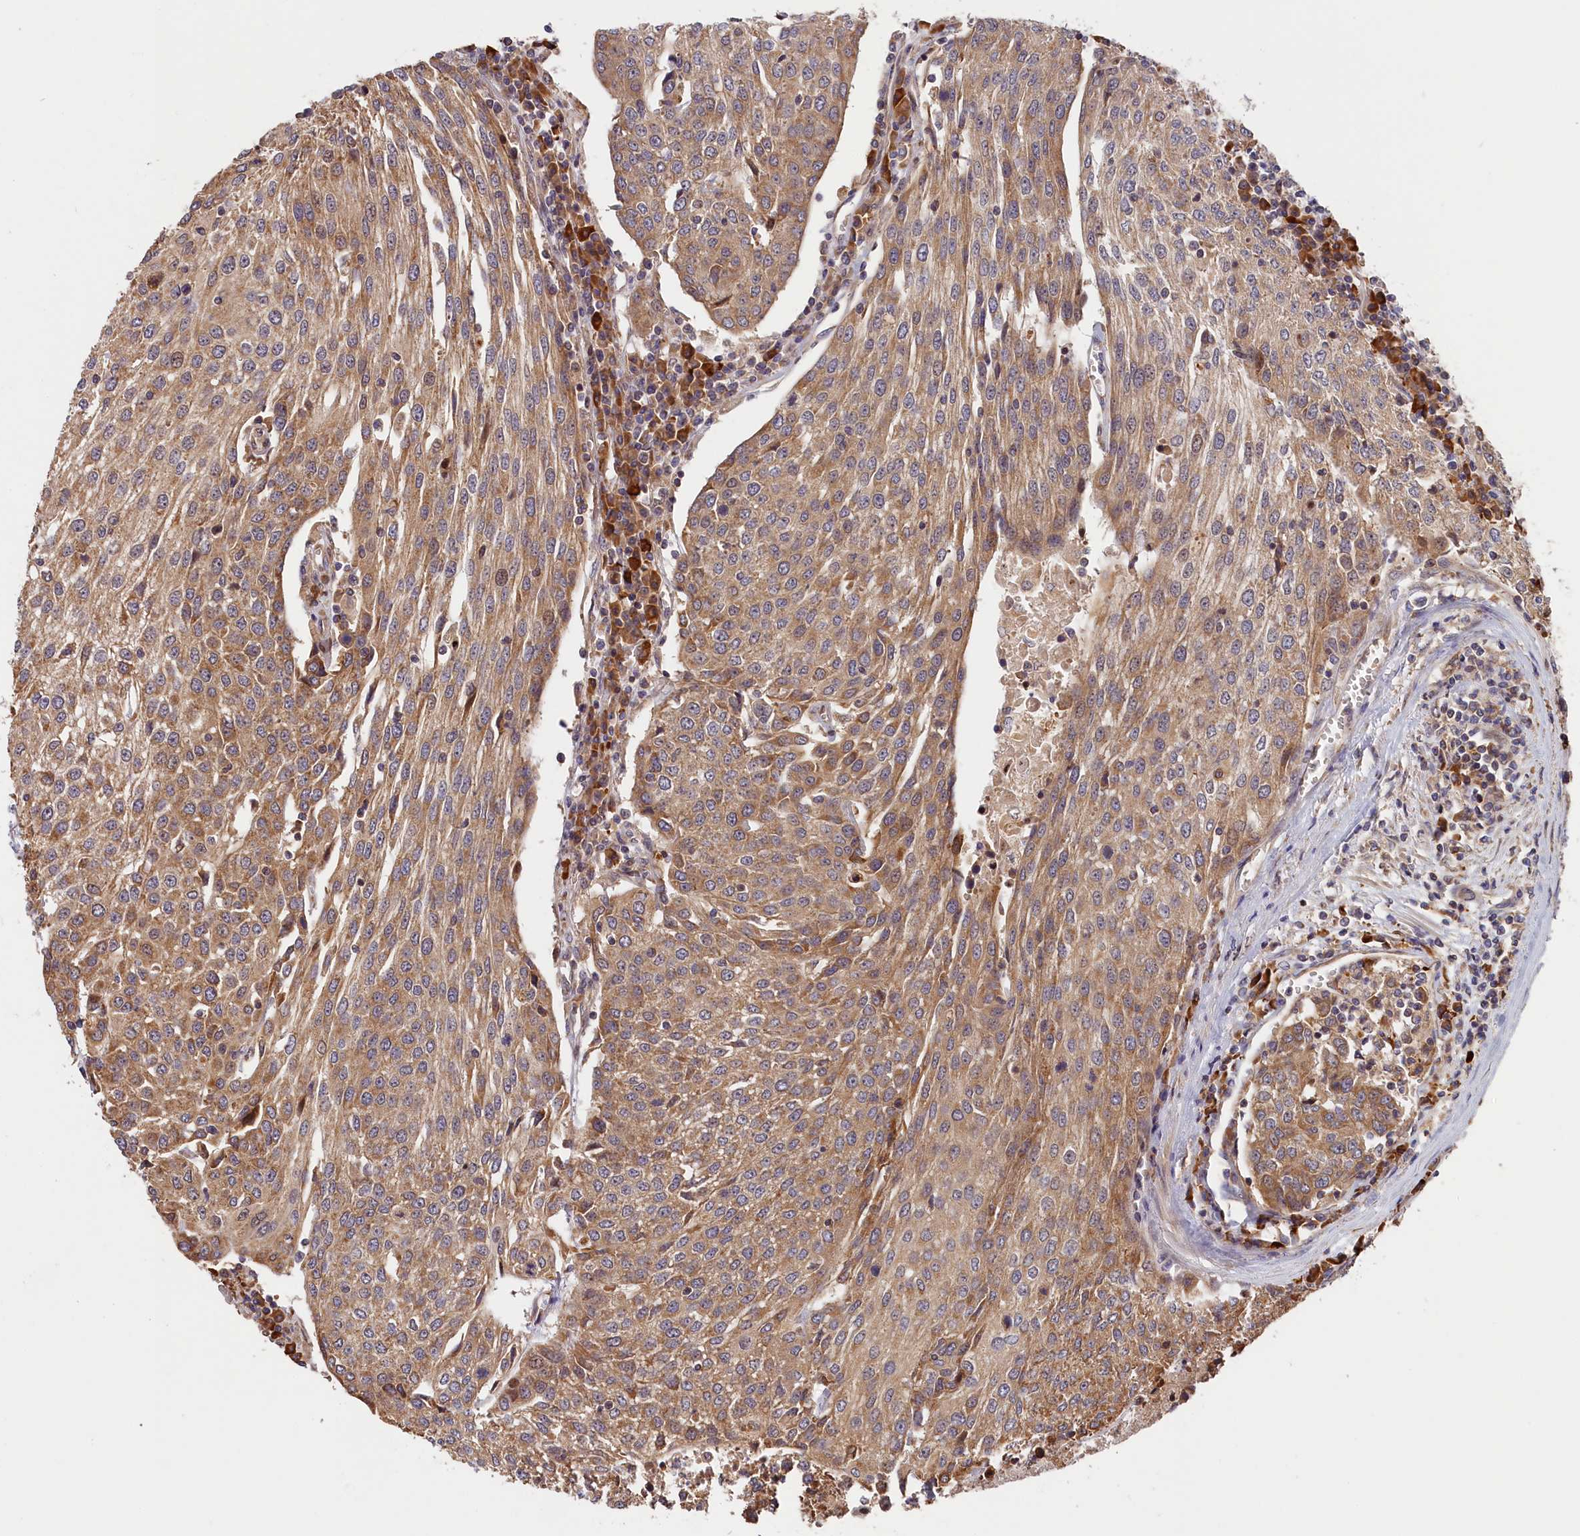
{"staining": {"intensity": "moderate", "quantity": ">75%", "location": "cytoplasmic/membranous"}, "tissue": "urothelial cancer", "cell_type": "Tumor cells", "image_type": "cancer", "snomed": [{"axis": "morphology", "description": "Urothelial carcinoma, High grade"}, {"axis": "topography", "description": "Urinary bladder"}], "caption": "Protein staining by immunohistochemistry (IHC) exhibits moderate cytoplasmic/membranous positivity in about >75% of tumor cells in urothelial cancer.", "gene": "CEP44", "patient": {"sex": "female", "age": 85}}